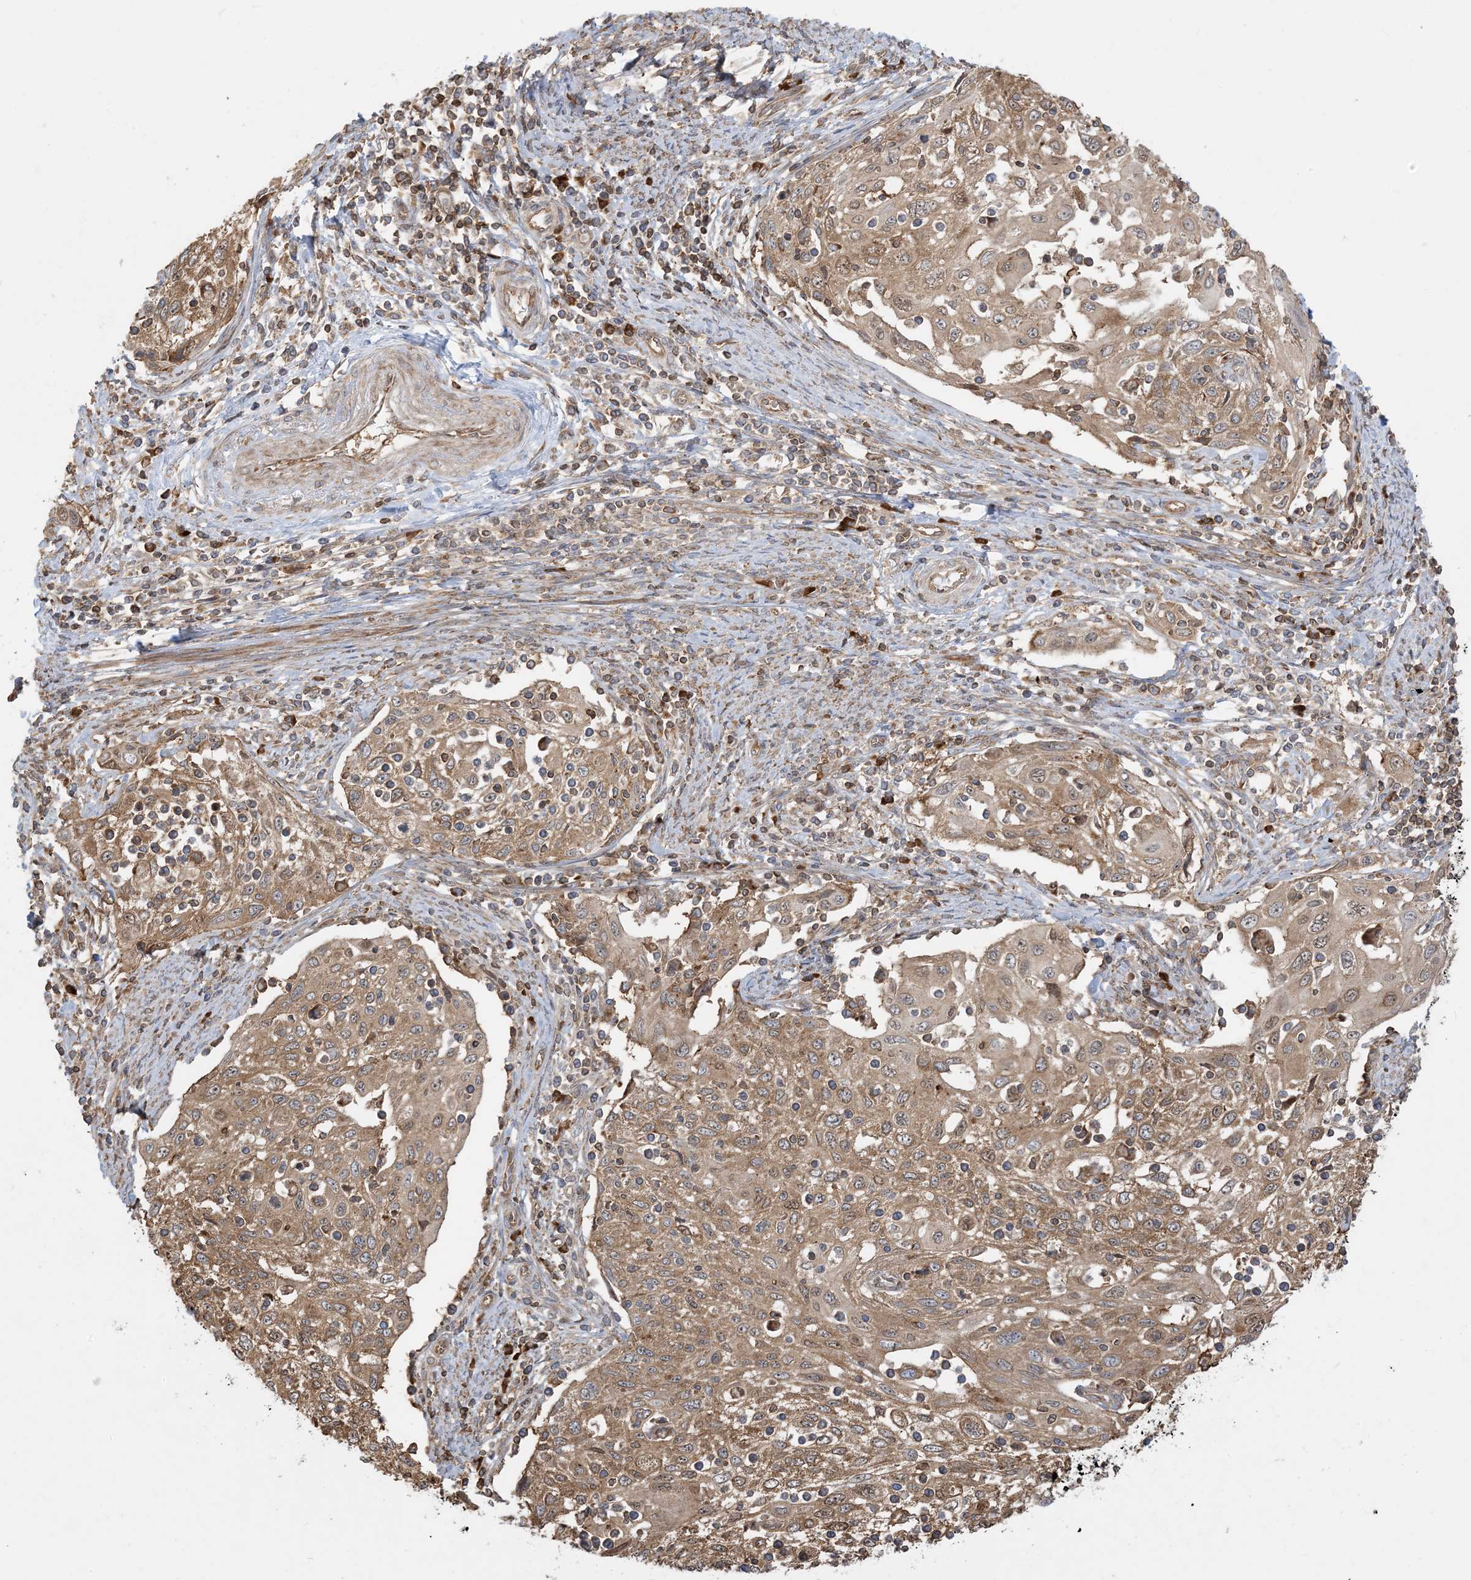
{"staining": {"intensity": "moderate", "quantity": ">75%", "location": "cytoplasmic/membranous,nuclear"}, "tissue": "cervical cancer", "cell_type": "Tumor cells", "image_type": "cancer", "snomed": [{"axis": "morphology", "description": "Squamous cell carcinoma, NOS"}, {"axis": "topography", "description": "Cervix"}], "caption": "Immunohistochemistry image of neoplastic tissue: squamous cell carcinoma (cervical) stained using IHC shows medium levels of moderate protein expression localized specifically in the cytoplasmic/membranous and nuclear of tumor cells, appearing as a cytoplasmic/membranous and nuclear brown color.", "gene": "SRP72", "patient": {"sex": "female", "age": 70}}